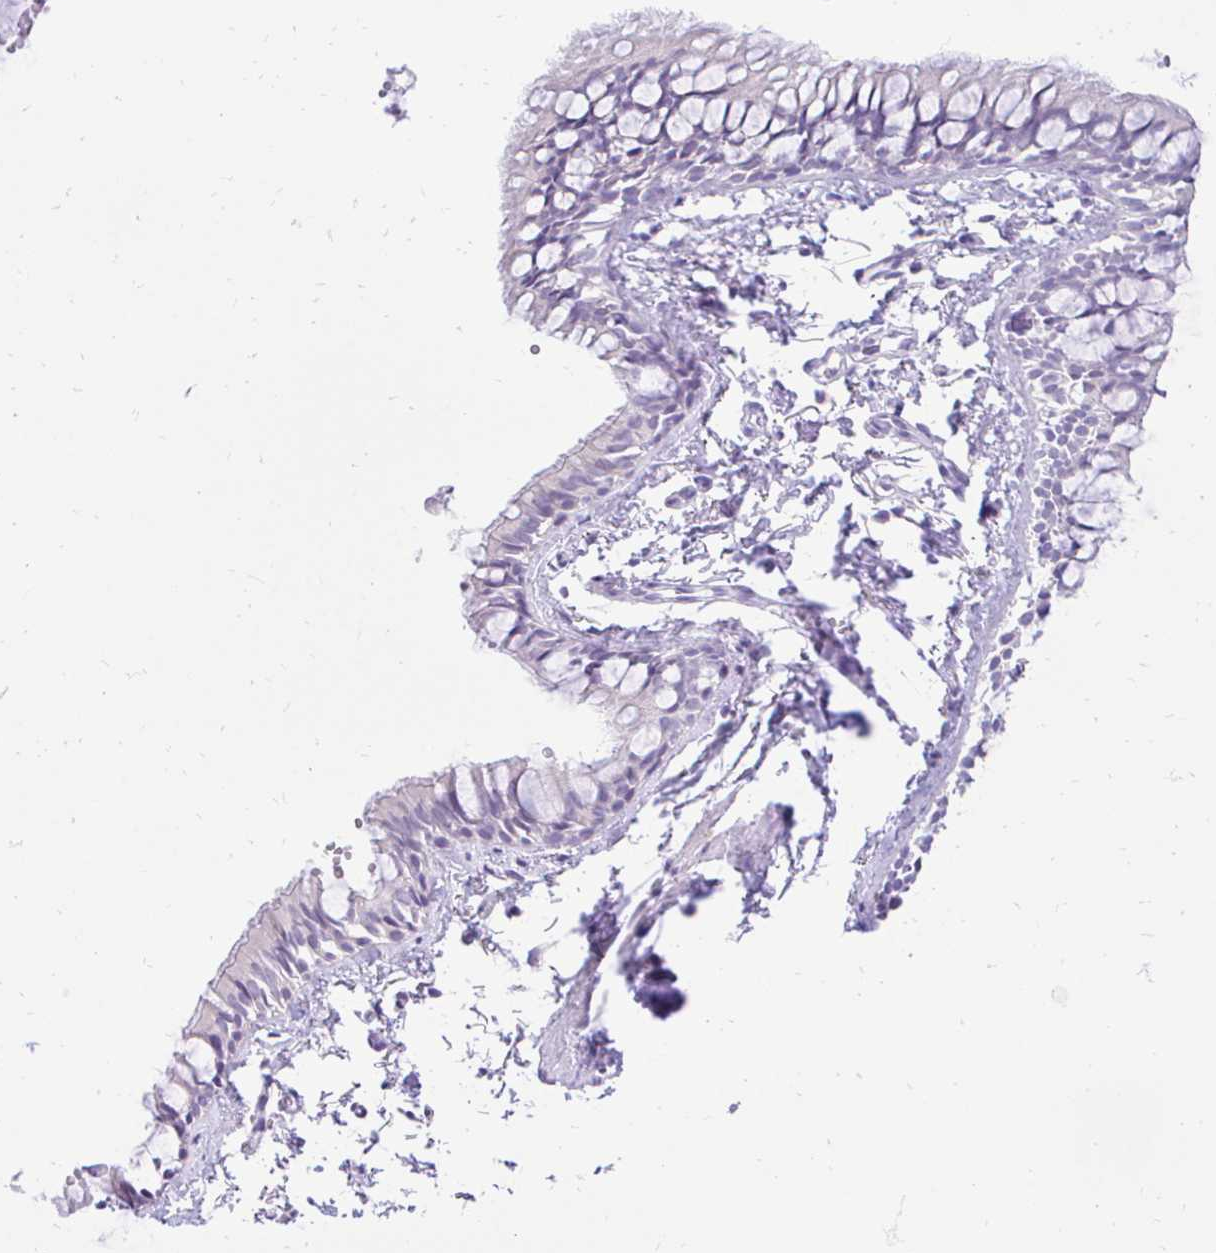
{"staining": {"intensity": "negative", "quantity": "none", "location": "none"}, "tissue": "bronchus", "cell_type": "Respiratory epithelial cells", "image_type": "normal", "snomed": [{"axis": "morphology", "description": "Normal tissue, NOS"}, {"axis": "topography", "description": "Bronchus"}], "caption": "The IHC image has no significant positivity in respiratory epithelial cells of bronchus. (DAB immunohistochemistry visualized using brightfield microscopy, high magnification).", "gene": "FATE1", "patient": {"sex": "female", "age": 59}}